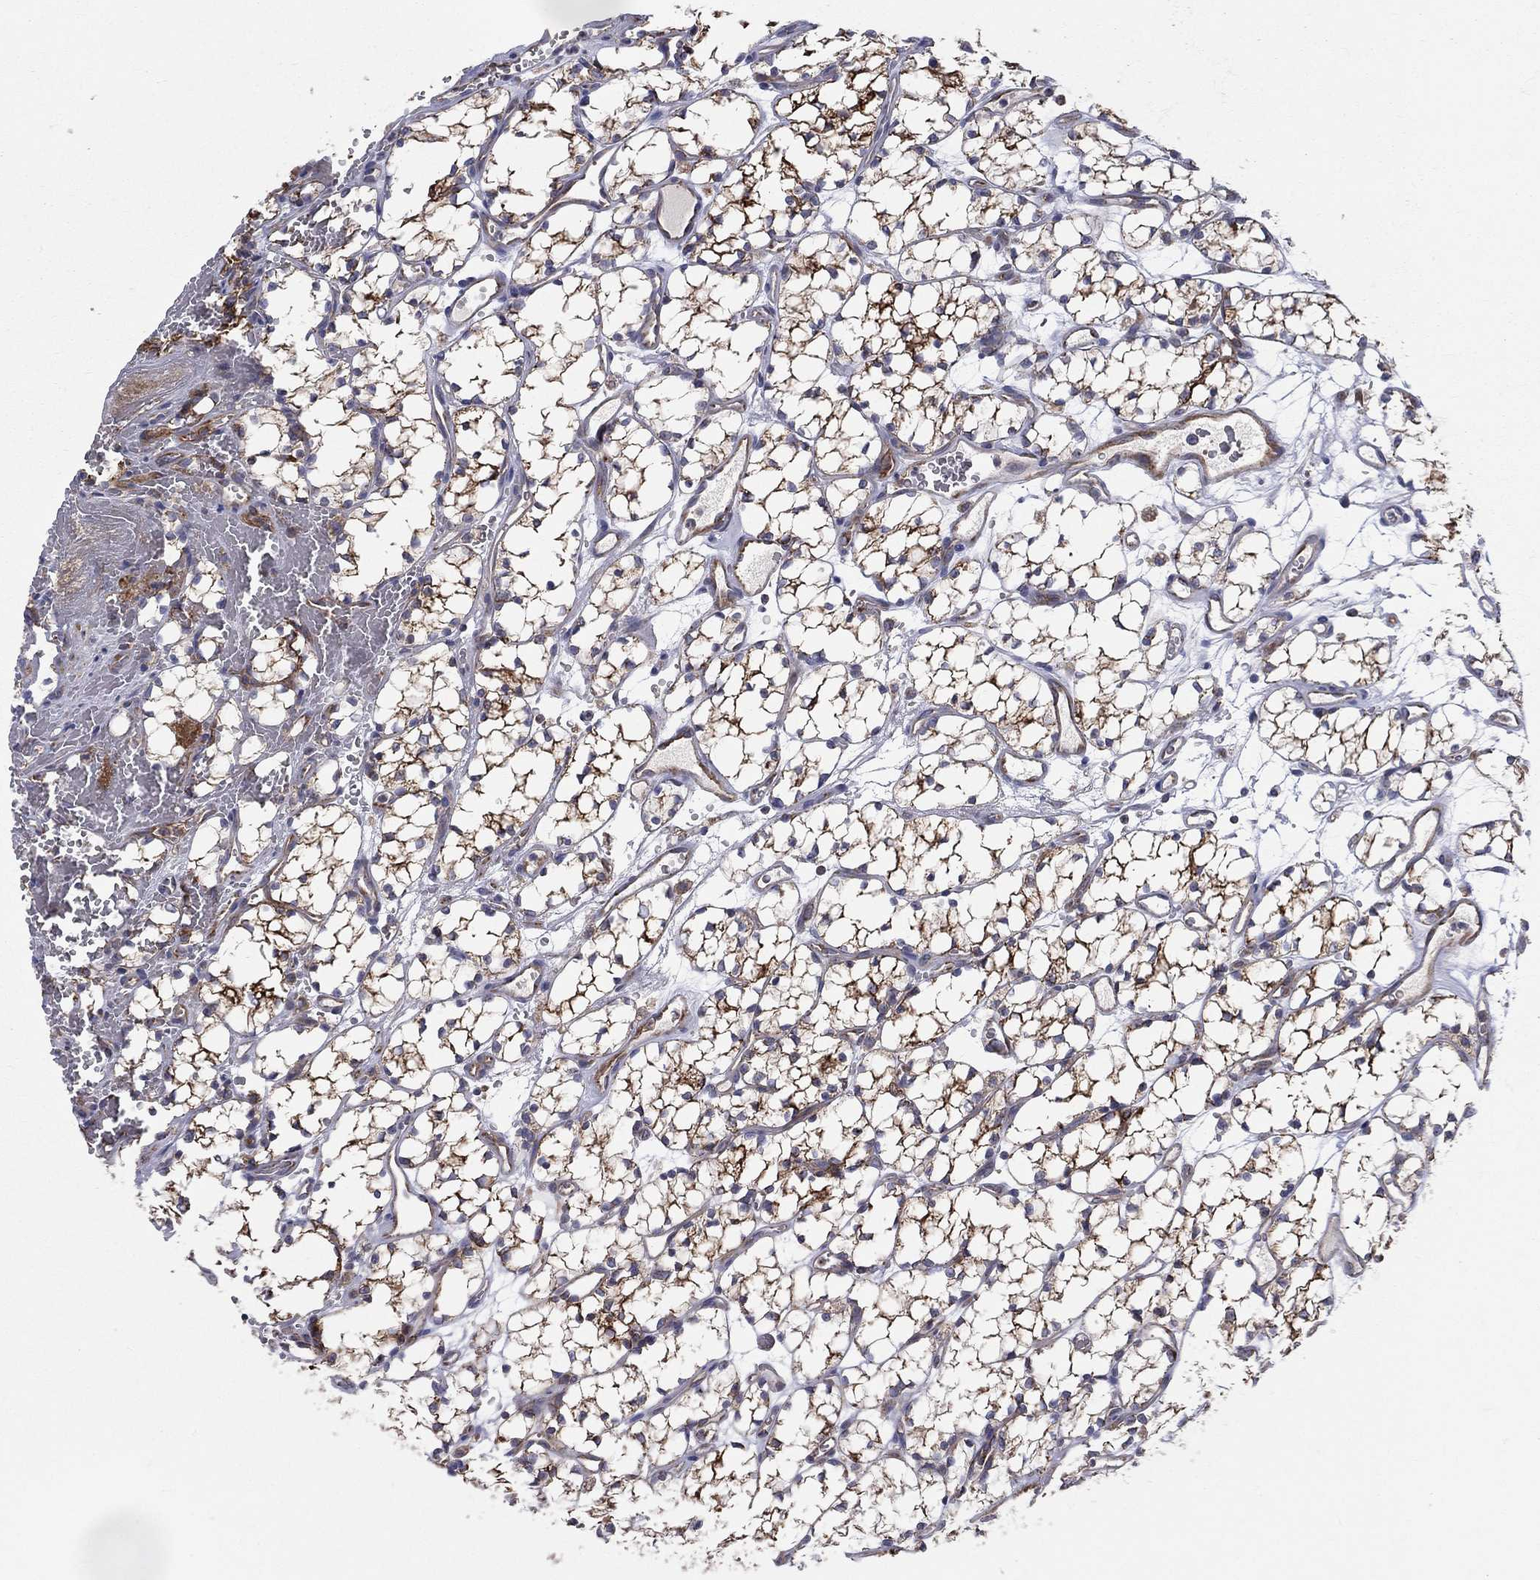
{"staining": {"intensity": "strong", "quantity": ">75%", "location": "cytoplasmic/membranous"}, "tissue": "renal cancer", "cell_type": "Tumor cells", "image_type": "cancer", "snomed": [{"axis": "morphology", "description": "Adenocarcinoma, NOS"}, {"axis": "topography", "description": "Kidney"}], "caption": "Adenocarcinoma (renal) stained with DAB (3,3'-diaminobenzidine) immunohistochemistry demonstrates high levels of strong cytoplasmic/membranous staining in about >75% of tumor cells.", "gene": "MIX23", "patient": {"sex": "female", "age": 69}}